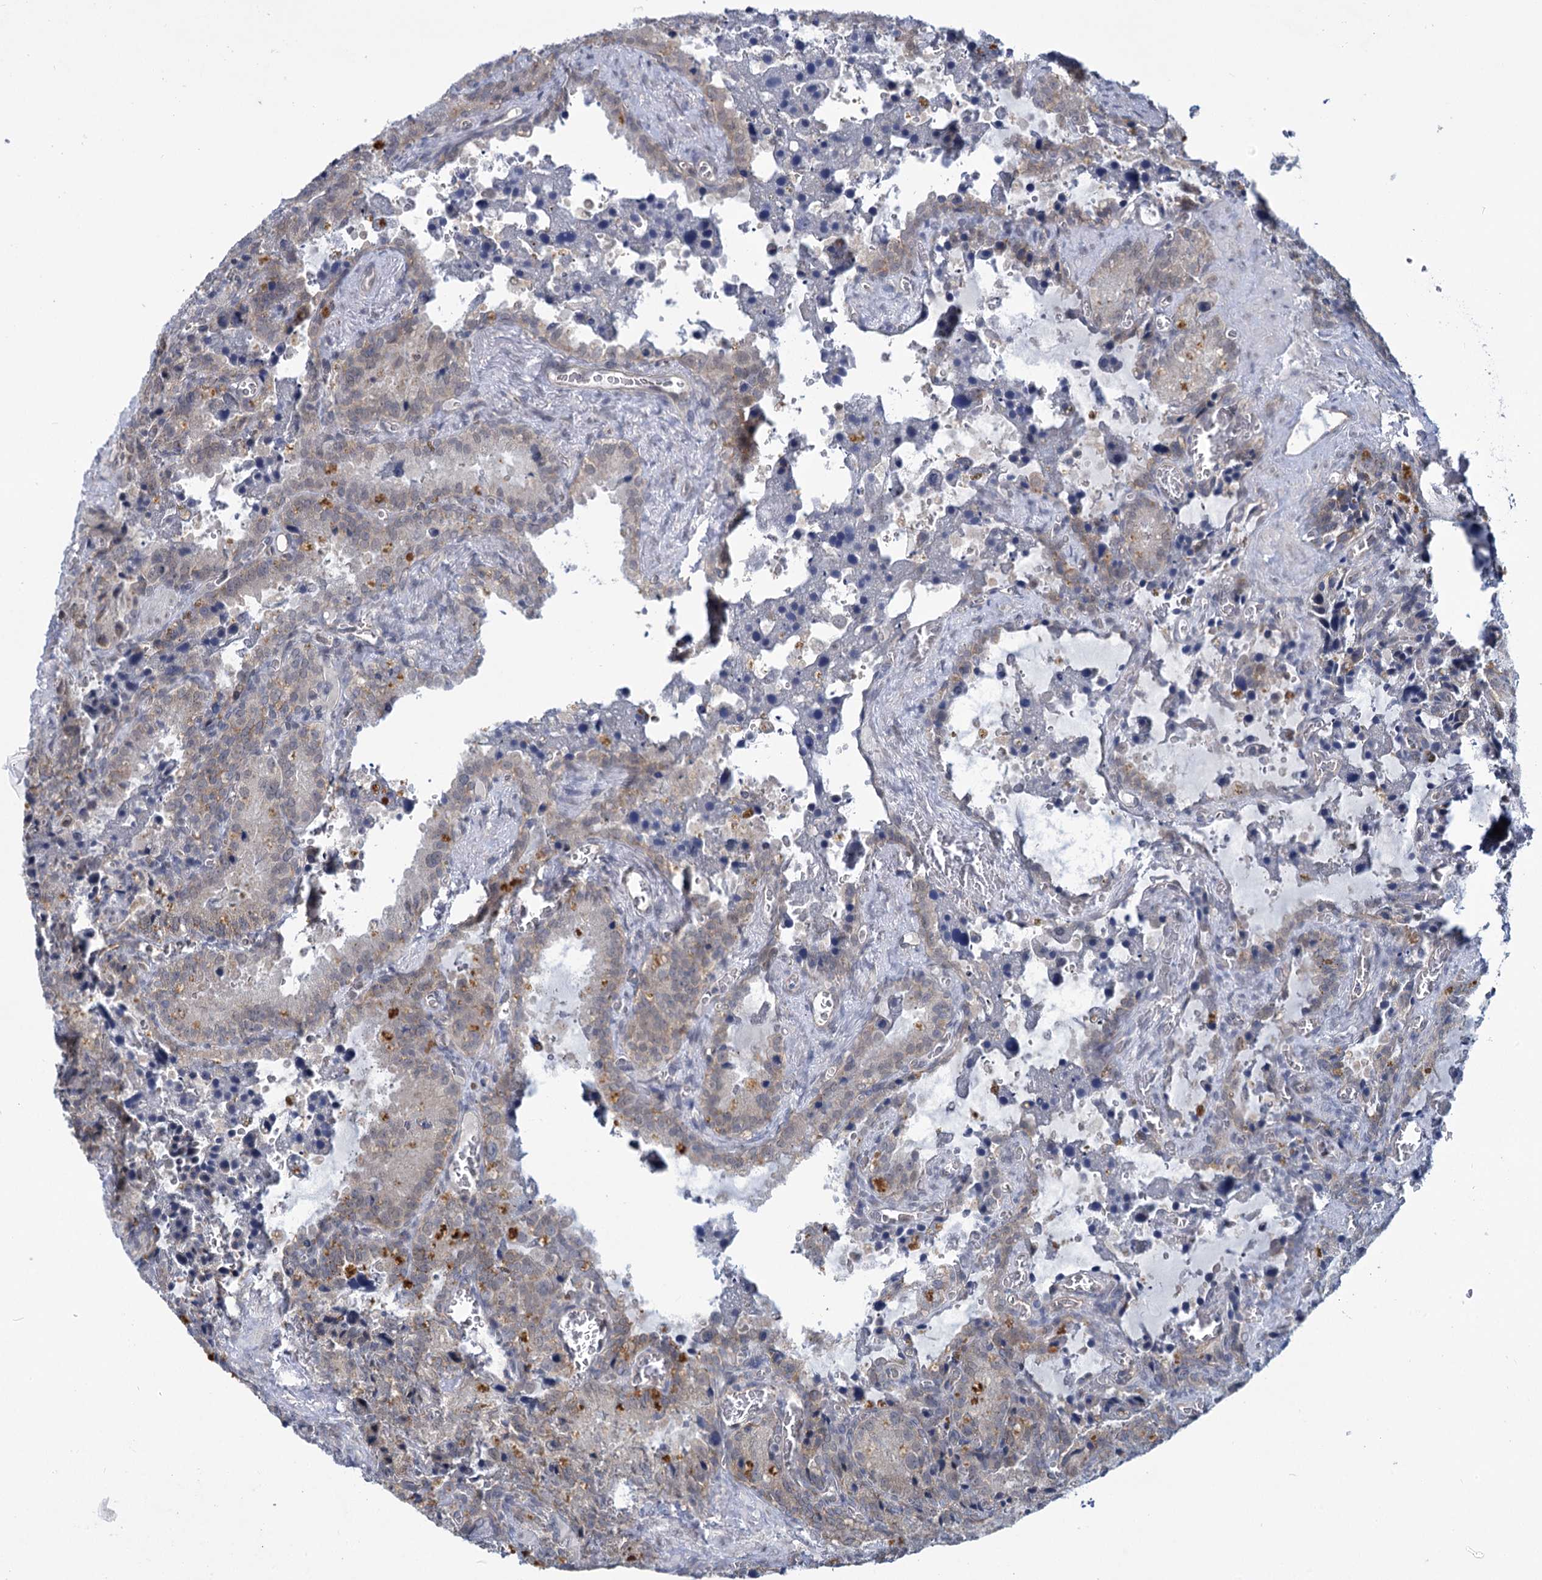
{"staining": {"intensity": "weak", "quantity": "<25%", "location": "cytoplasmic/membranous"}, "tissue": "seminal vesicle", "cell_type": "Glandular cells", "image_type": "normal", "snomed": [{"axis": "morphology", "description": "Normal tissue, NOS"}, {"axis": "topography", "description": "Seminal veicle"}], "caption": "A high-resolution photomicrograph shows IHC staining of normal seminal vesicle, which demonstrates no significant positivity in glandular cells. (Brightfield microscopy of DAB immunohistochemistry at high magnification).", "gene": "MBLAC2", "patient": {"sex": "male", "age": 62}}